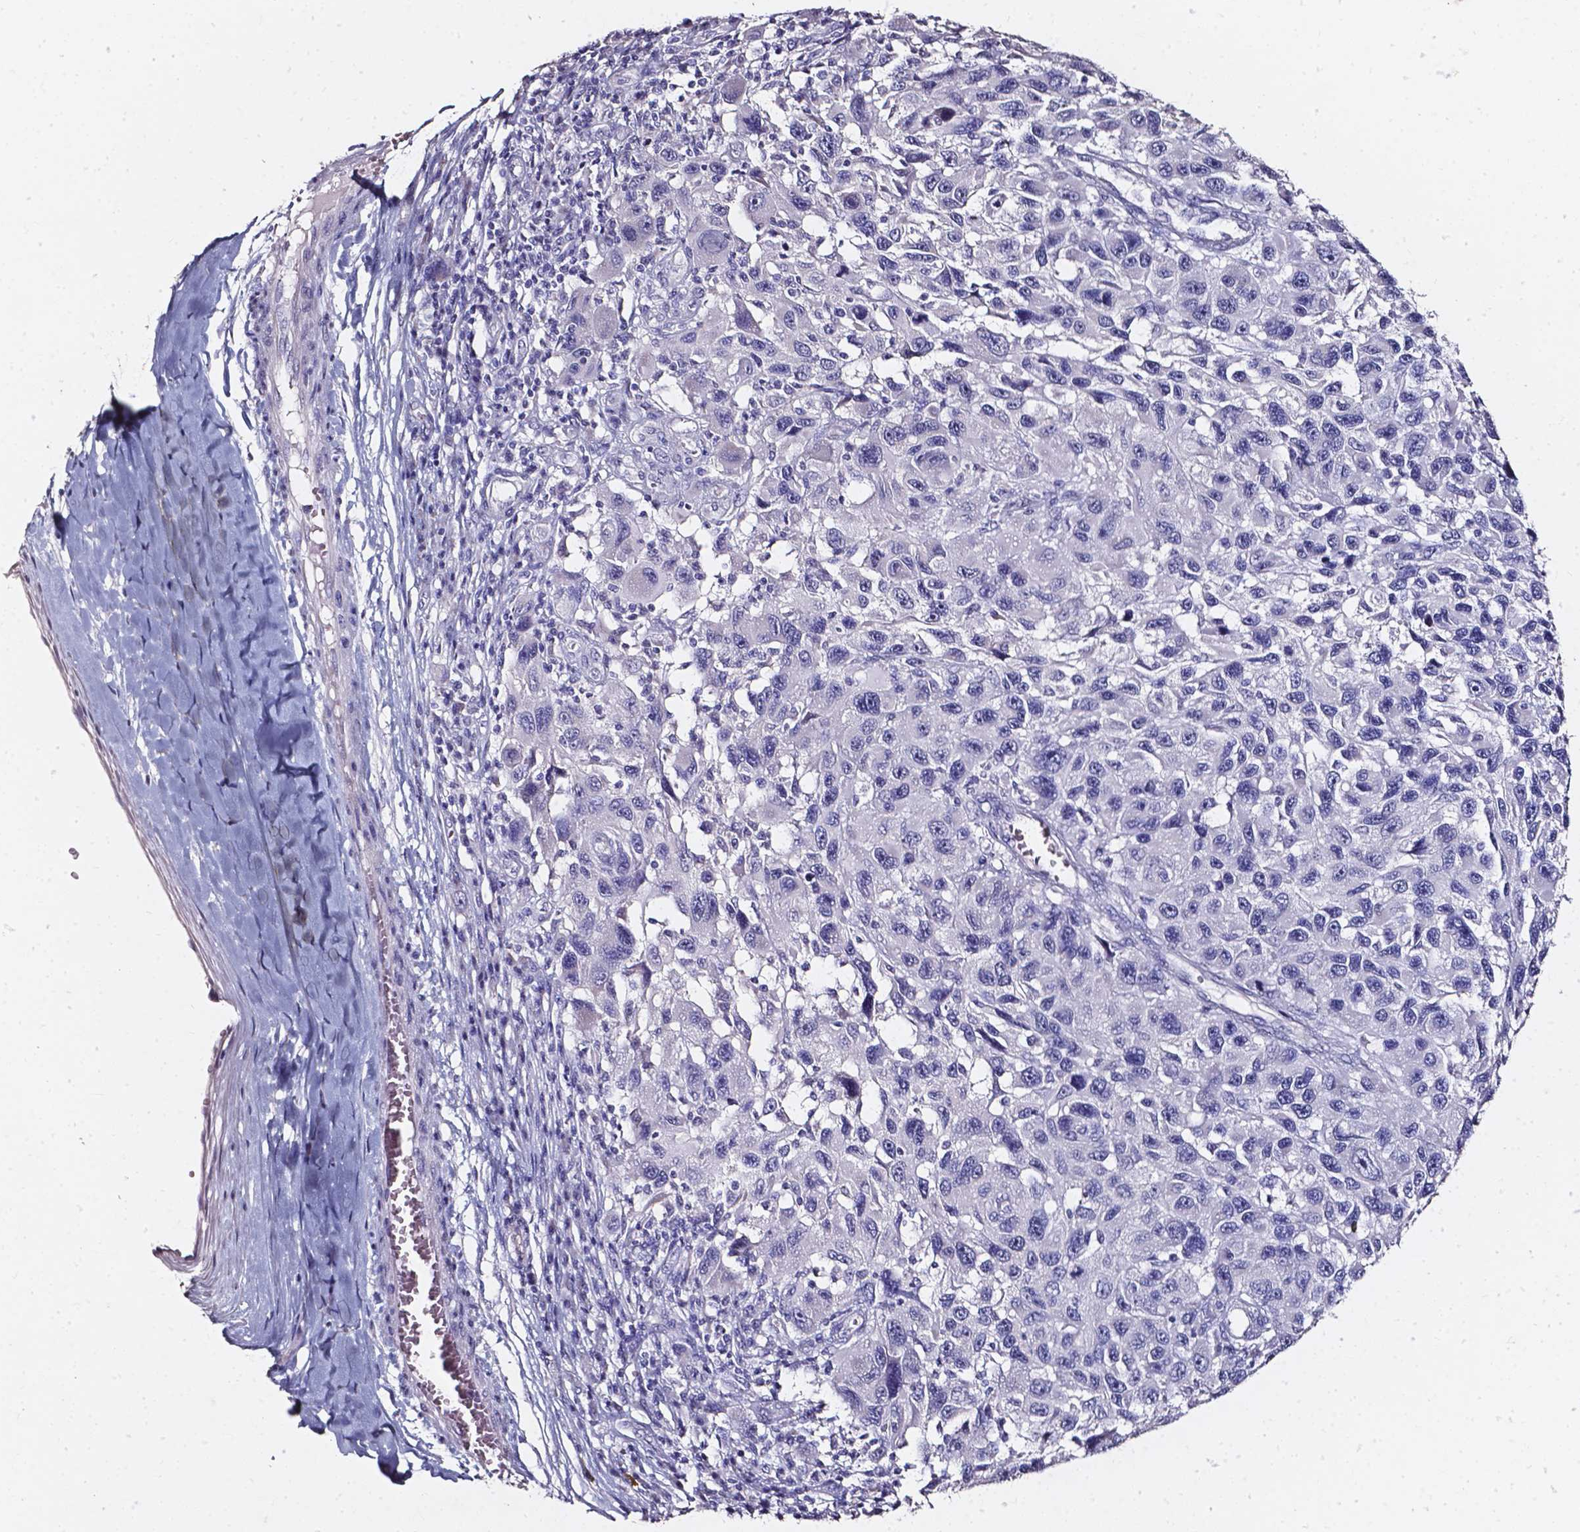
{"staining": {"intensity": "negative", "quantity": "none", "location": "none"}, "tissue": "melanoma", "cell_type": "Tumor cells", "image_type": "cancer", "snomed": [{"axis": "morphology", "description": "Malignant melanoma, NOS"}, {"axis": "topography", "description": "Skin"}], "caption": "This is an IHC histopathology image of human melanoma. There is no expression in tumor cells.", "gene": "AKR1B10", "patient": {"sex": "male", "age": 53}}